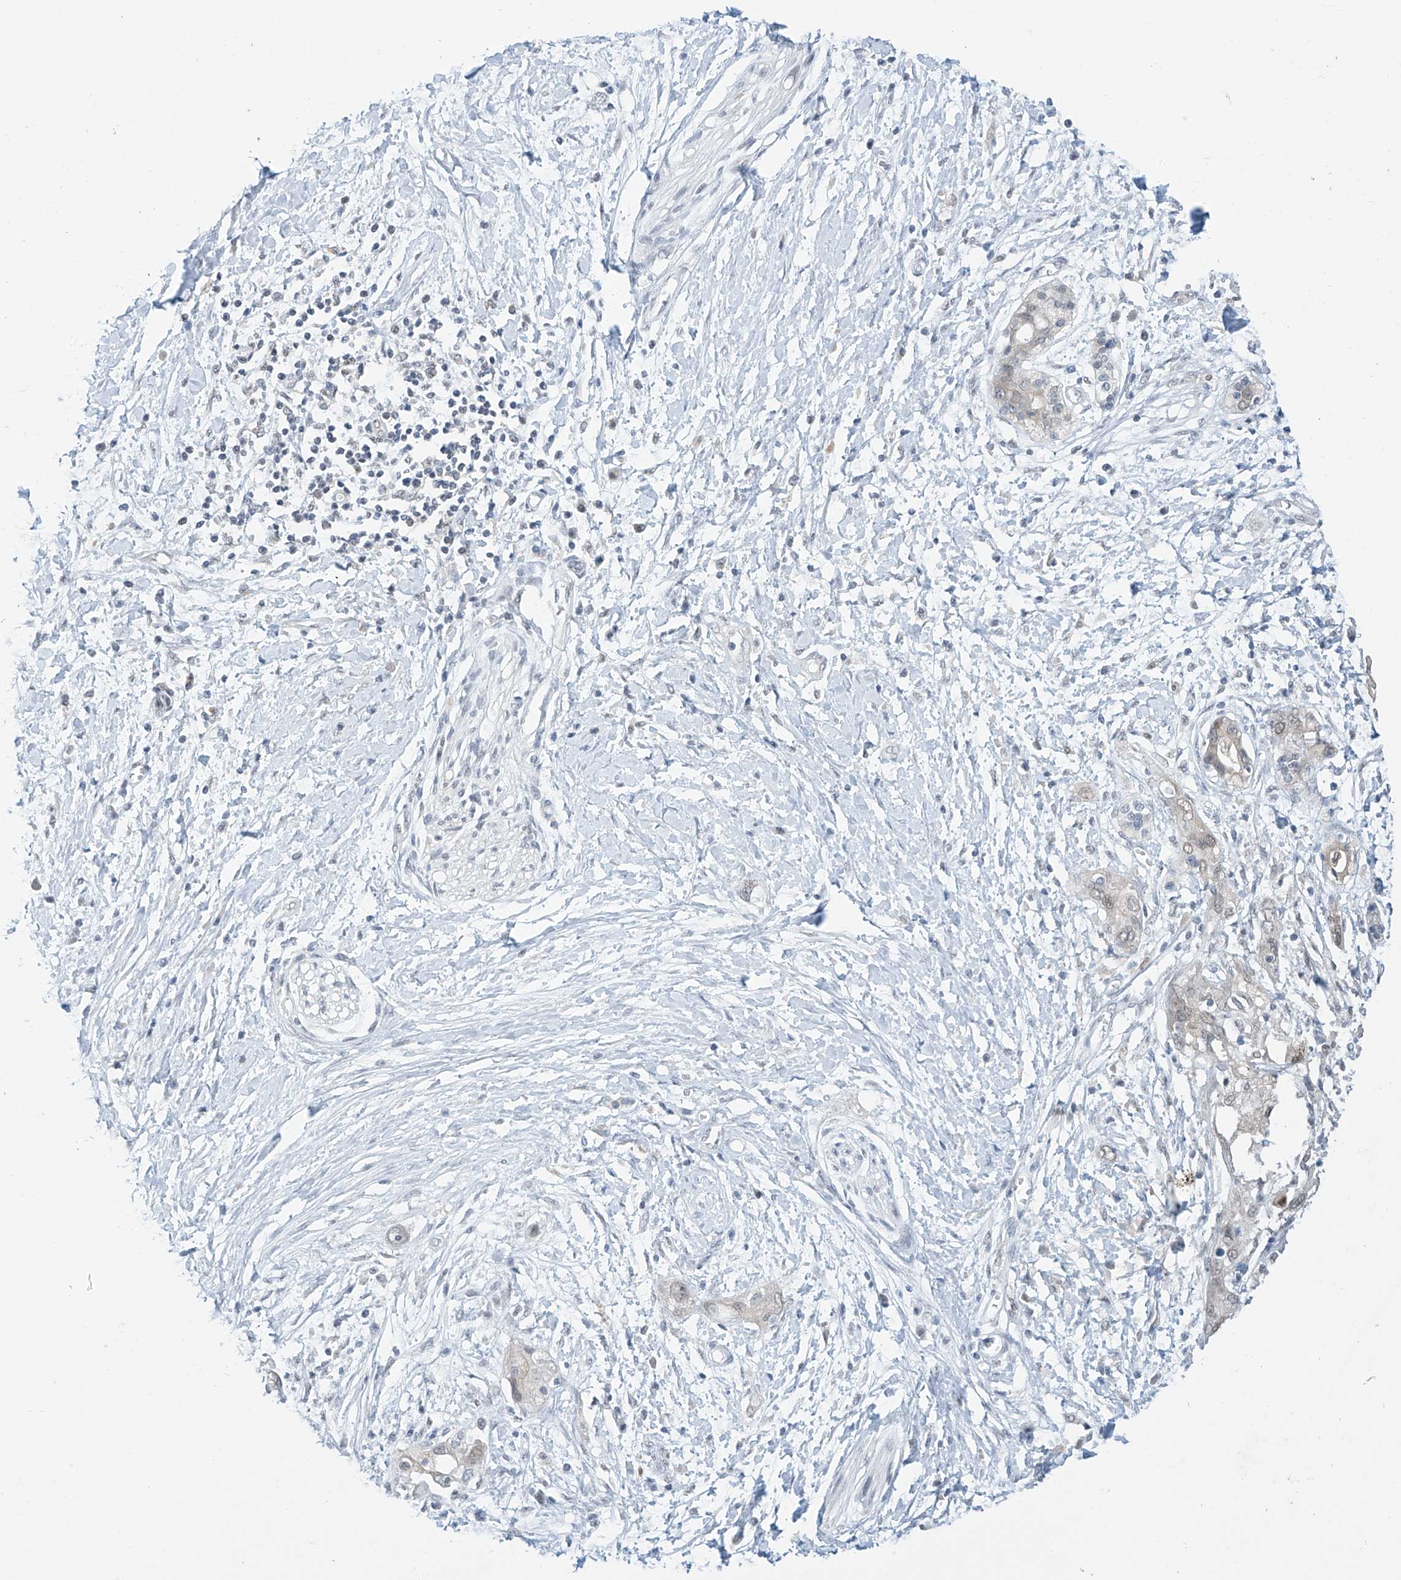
{"staining": {"intensity": "weak", "quantity": "<25%", "location": "nuclear"}, "tissue": "pancreatic cancer", "cell_type": "Tumor cells", "image_type": "cancer", "snomed": [{"axis": "morphology", "description": "Normal tissue, NOS"}, {"axis": "morphology", "description": "Adenocarcinoma, NOS"}, {"axis": "topography", "description": "Pancreas"}, {"axis": "topography", "description": "Peripheral nerve tissue"}], "caption": "The histopathology image exhibits no significant staining in tumor cells of pancreatic adenocarcinoma.", "gene": "APLF", "patient": {"sex": "male", "age": 59}}